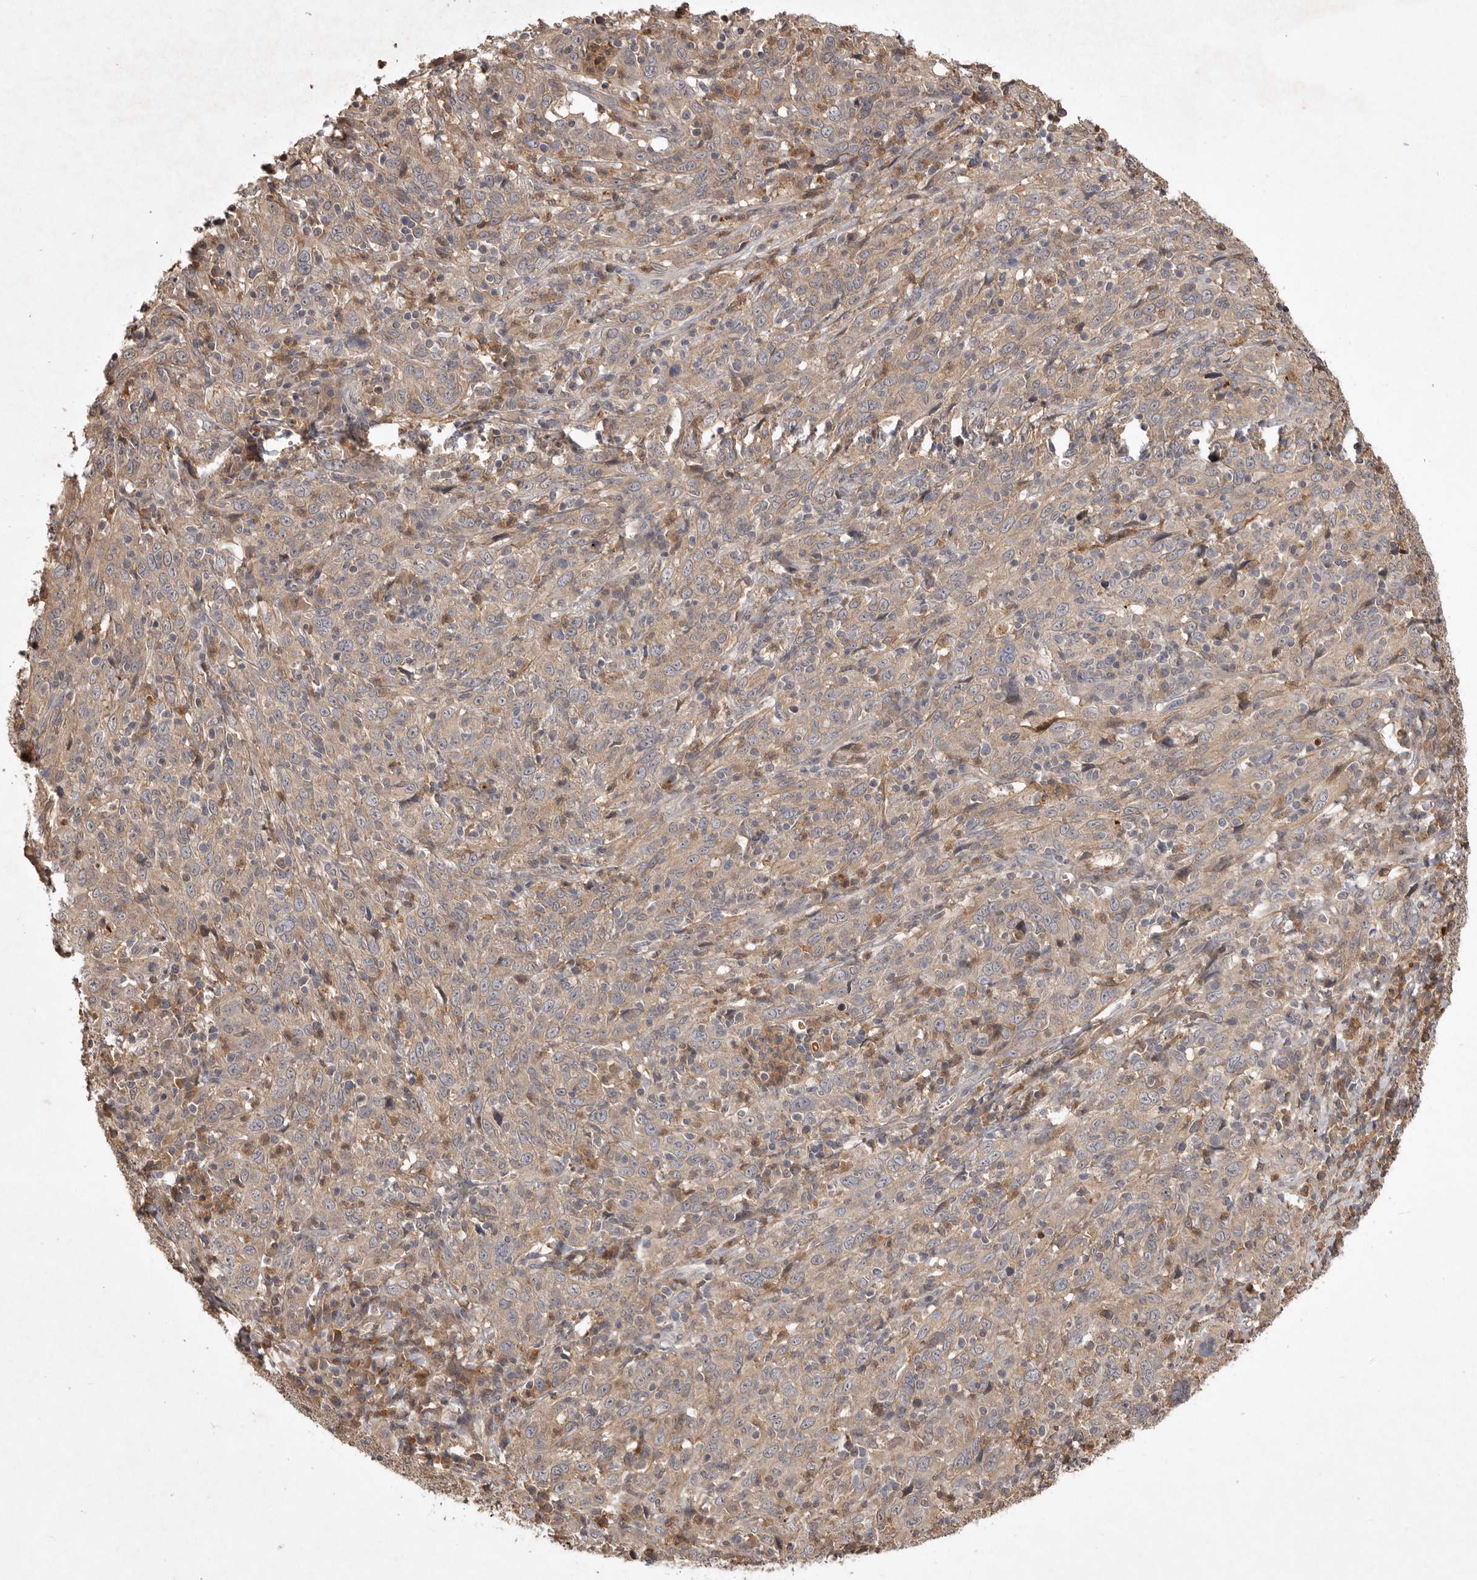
{"staining": {"intensity": "weak", "quantity": "<25%", "location": "cytoplasmic/membranous"}, "tissue": "cervical cancer", "cell_type": "Tumor cells", "image_type": "cancer", "snomed": [{"axis": "morphology", "description": "Squamous cell carcinoma, NOS"}, {"axis": "topography", "description": "Cervix"}], "caption": "This is an immunohistochemistry (IHC) histopathology image of cervical squamous cell carcinoma. There is no expression in tumor cells.", "gene": "VN1R4", "patient": {"sex": "female", "age": 46}}